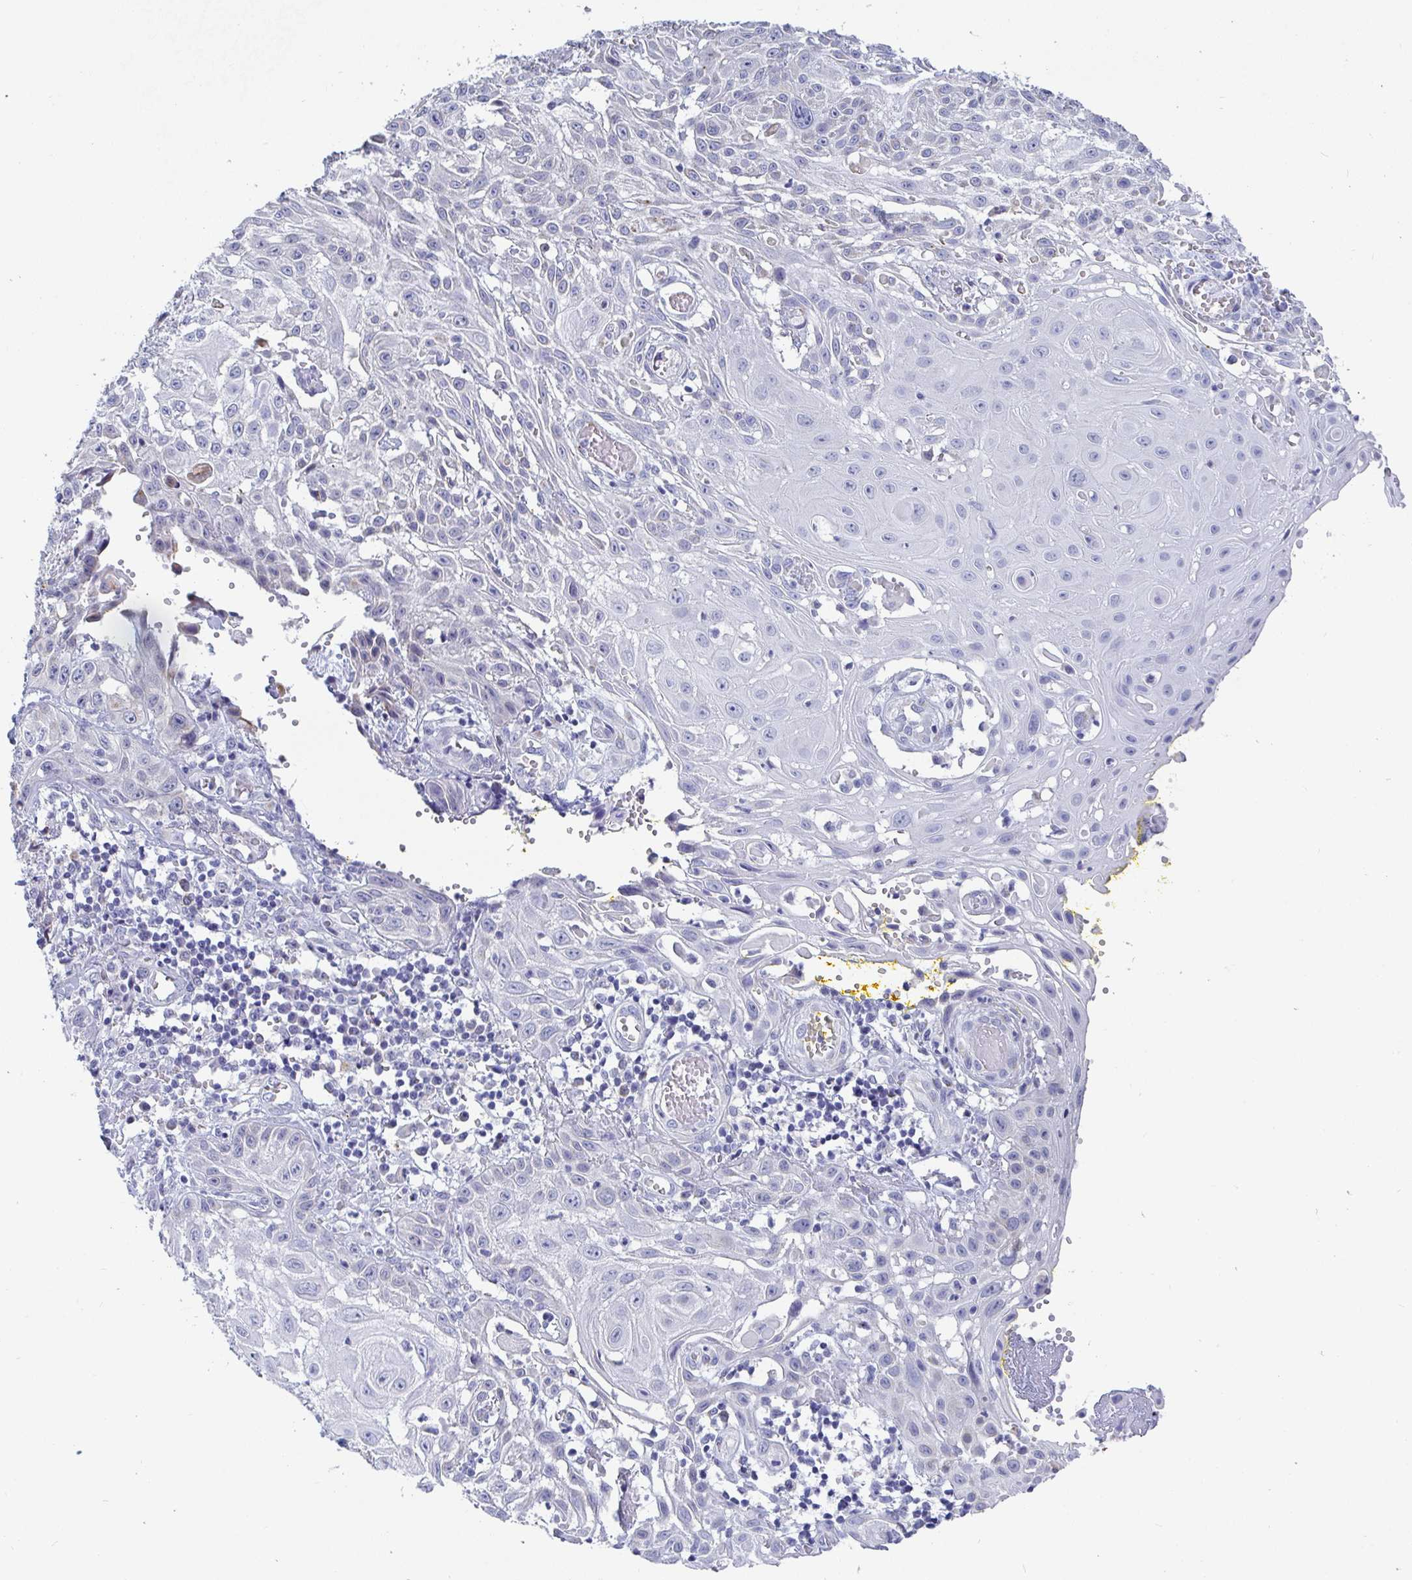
{"staining": {"intensity": "negative", "quantity": "none", "location": "none"}, "tissue": "skin cancer", "cell_type": "Tumor cells", "image_type": "cancer", "snomed": [{"axis": "morphology", "description": "Squamous cell carcinoma, NOS"}, {"axis": "topography", "description": "Skin"}, {"axis": "topography", "description": "Vulva"}], "caption": "A high-resolution image shows immunohistochemistry (IHC) staining of skin cancer (squamous cell carcinoma), which reveals no significant expression in tumor cells. (DAB (3,3'-diaminobenzidine) immunohistochemistry (IHC) visualized using brightfield microscopy, high magnification).", "gene": "TAS2R39", "patient": {"sex": "female", "age": 71}}